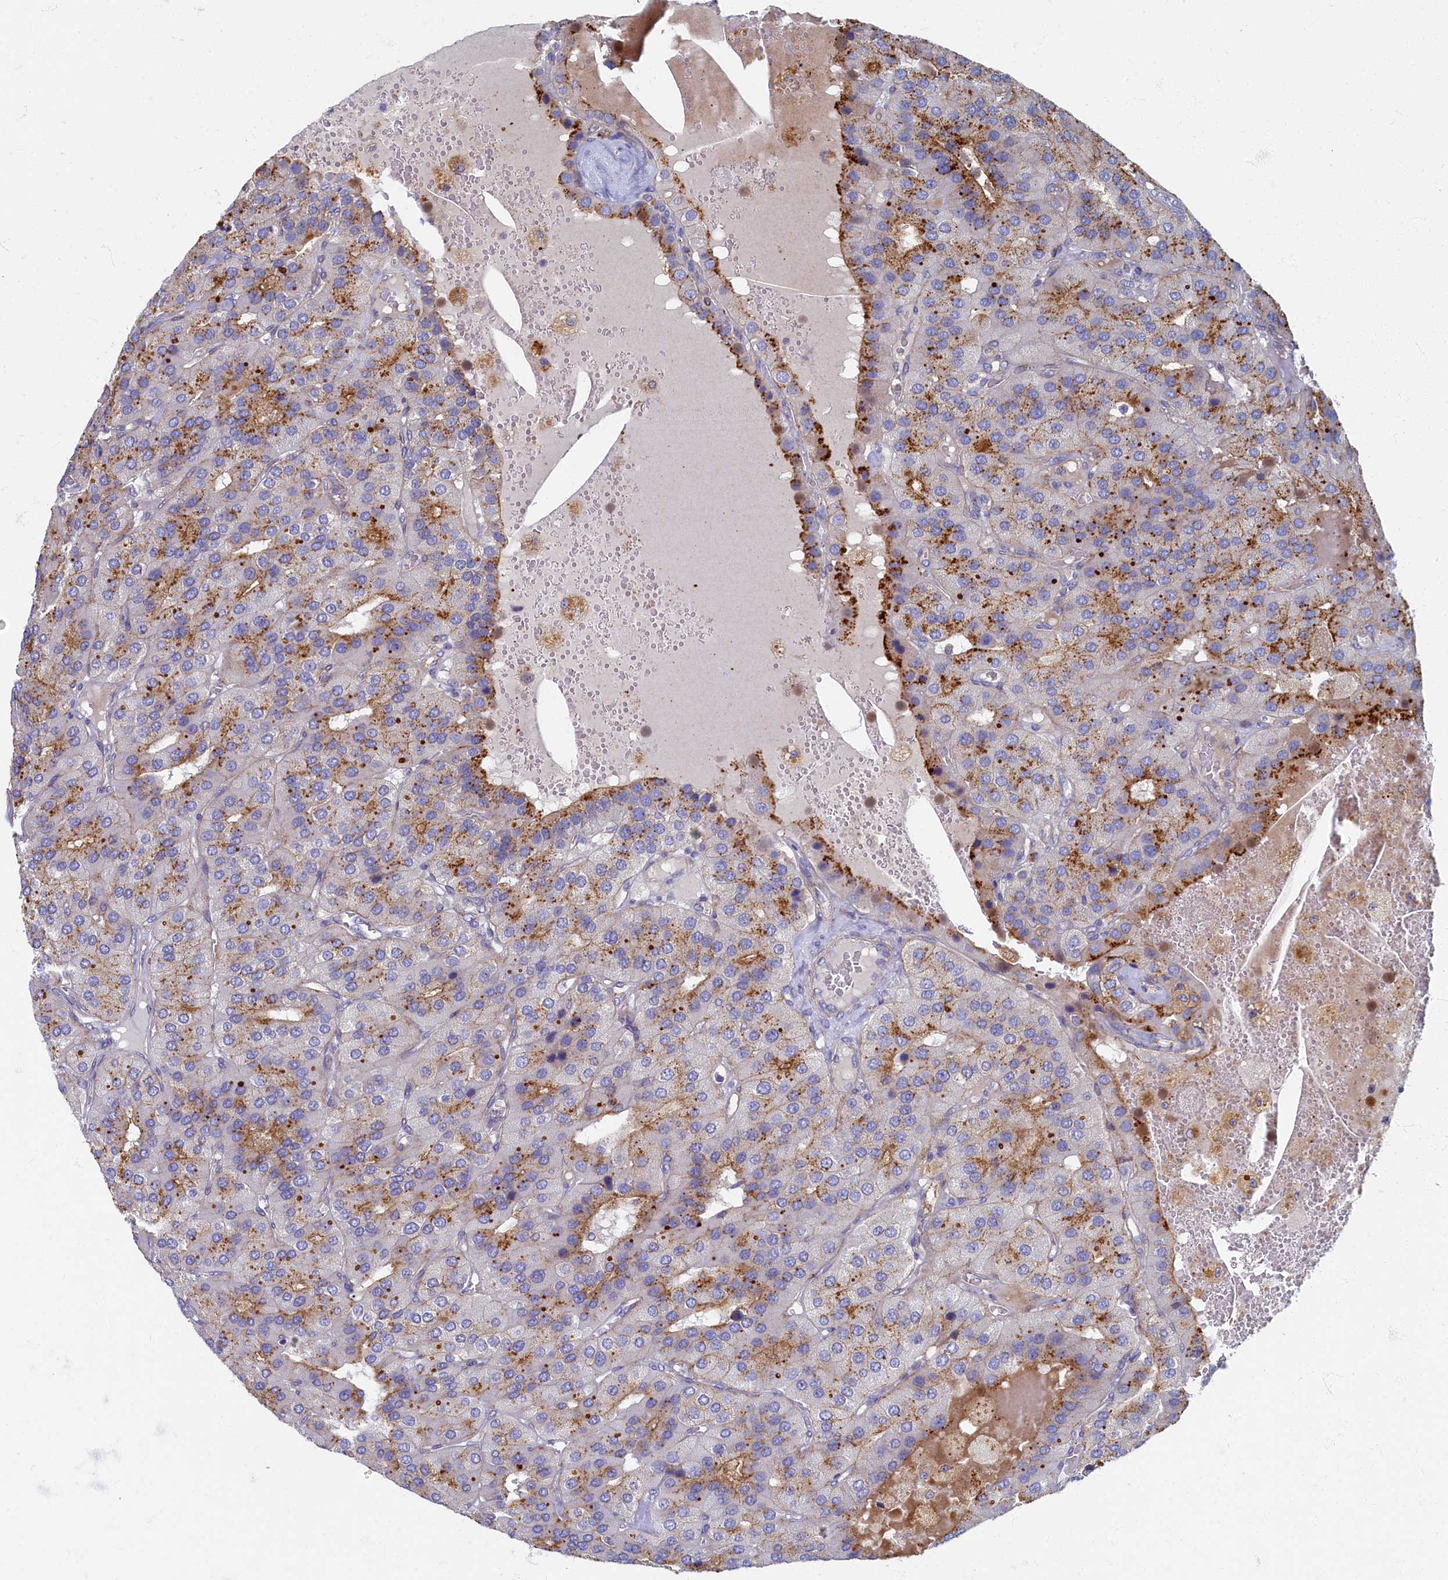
{"staining": {"intensity": "moderate", "quantity": "25%-75%", "location": "cytoplasmic/membranous"}, "tissue": "parathyroid gland", "cell_type": "Glandular cells", "image_type": "normal", "snomed": [{"axis": "morphology", "description": "Normal tissue, NOS"}, {"axis": "morphology", "description": "Adenoma, NOS"}, {"axis": "topography", "description": "Parathyroid gland"}], "caption": "Brown immunohistochemical staining in benign human parathyroid gland shows moderate cytoplasmic/membranous positivity in about 25%-75% of glandular cells.", "gene": "PSMG2", "patient": {"sex": "female", "age": 86}}